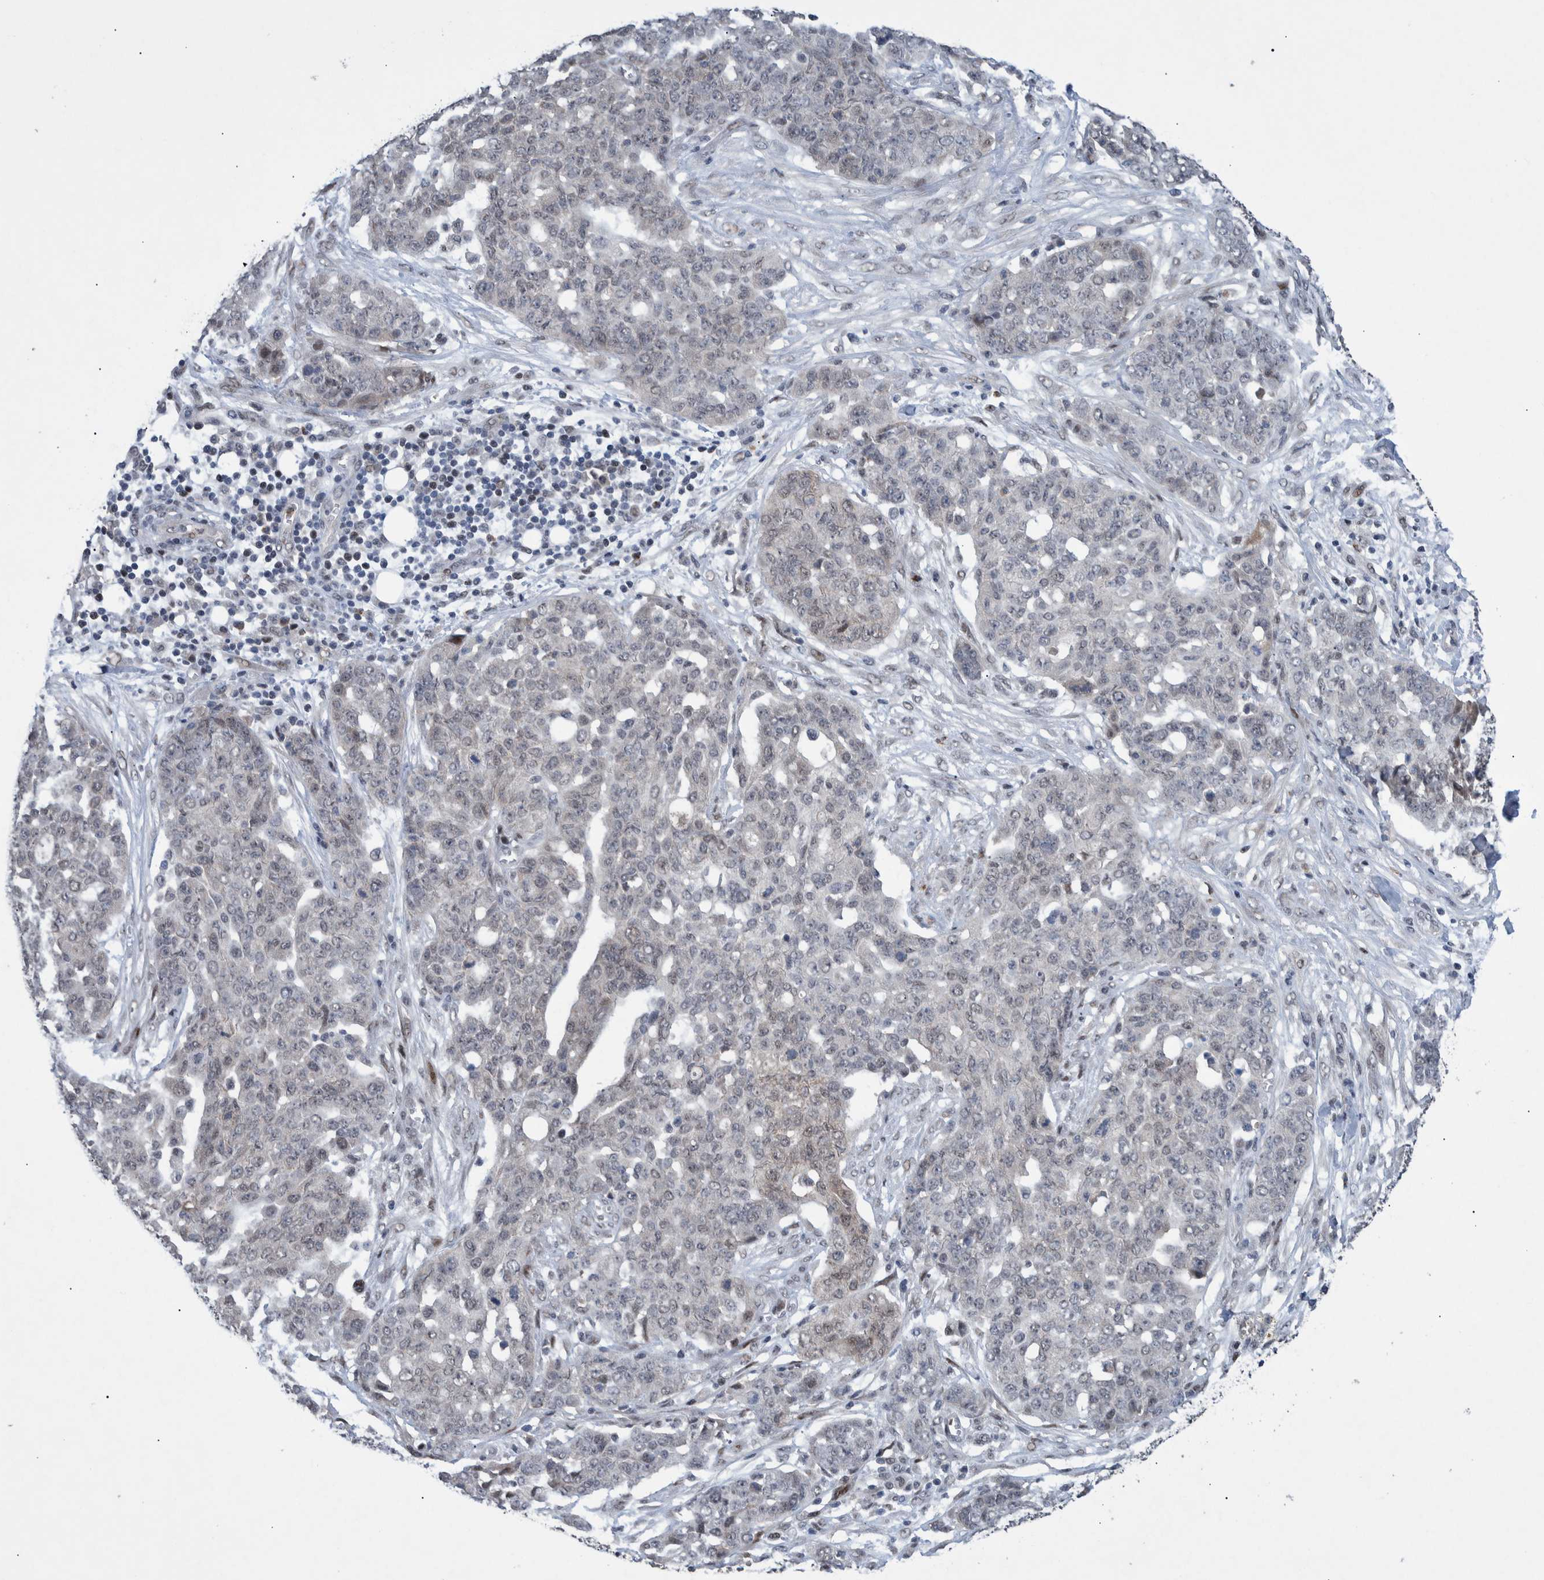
{"staining": {"intensity": "weak", "quantity": "<25%", "location": "nuclear"}, "tissue": "ovarian cancer", "cell_type": "Tumor cells", "image_type": "cancer", "snomed": [{"axis": "morphology", "description": "Cystadenocarcinoma, serous, NOS"}, {"axis": "topography", "description": "Soft tissue"}, {"axis": "topography", "description": "Ovary"}], "caption": "Tumor cells are negative for protein expression in human ovarian cancer (serous cystadenocarcinoma).", "gene": "ESRP1", "patient": {"sex": "female", "age": 57}}